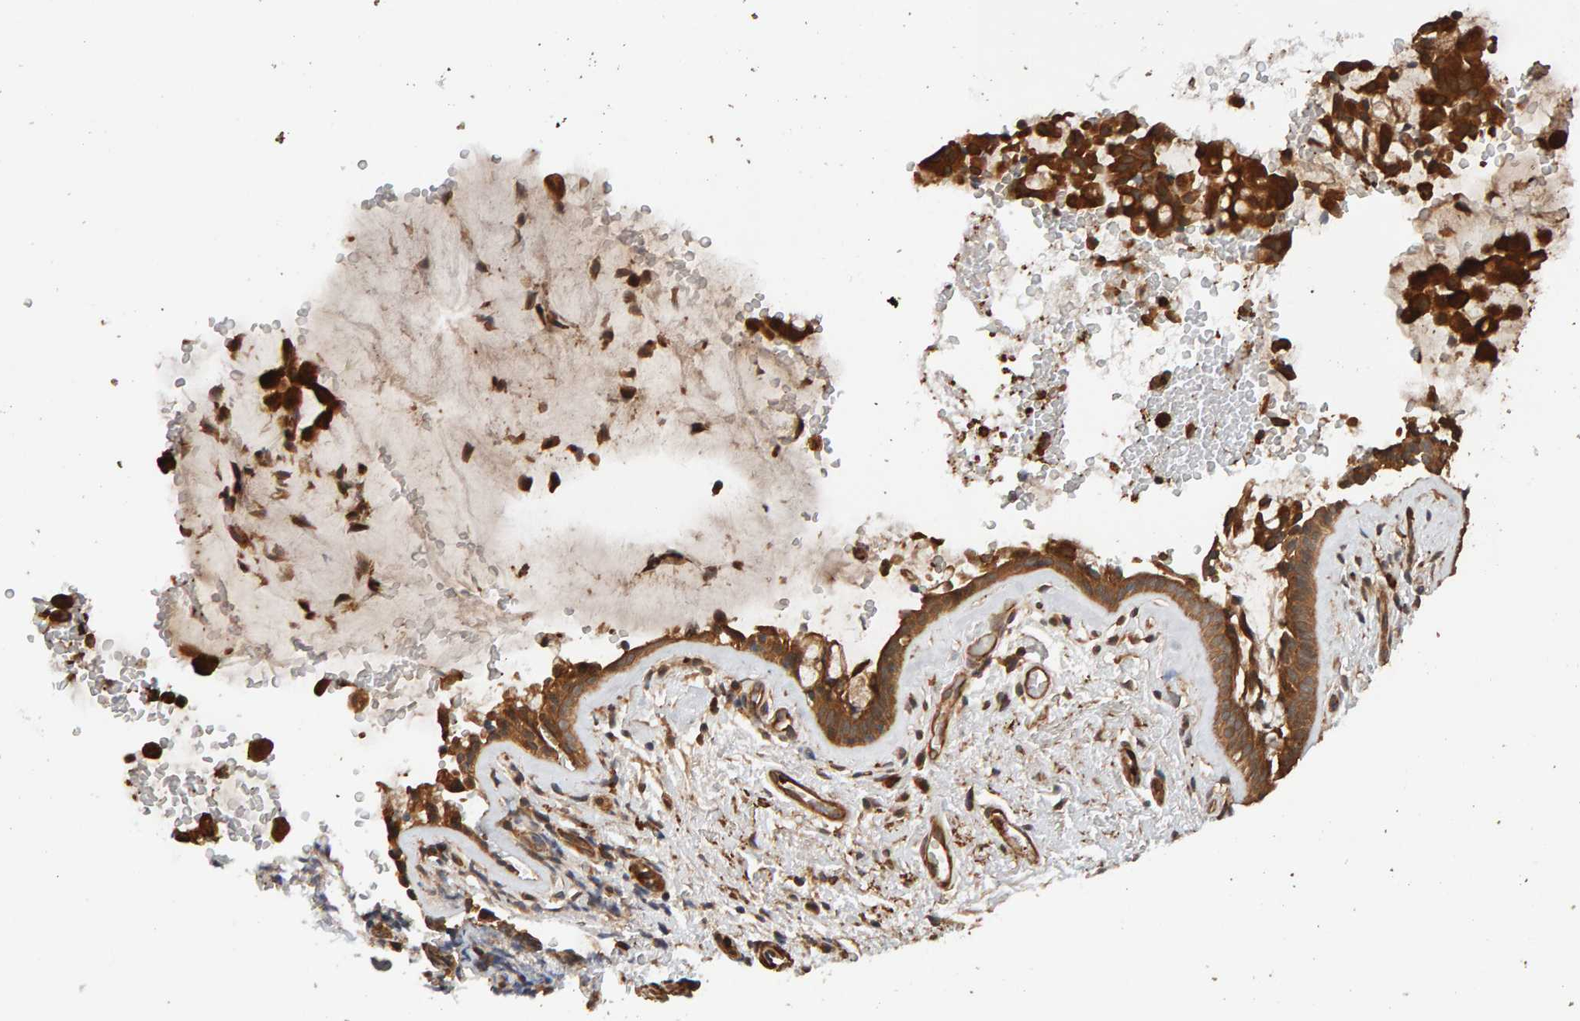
{"staining": {"intensity": "strong", "quantity": ">75%", "location": "cytoplasmic/membranous"}, "tissue": "bronchus", "cell_type": "Respiratory epithelial cells", "image_type": "normal", "snomed": [{"axis": "morphology", "description": "Normal tissue, NOS"}, {"axis": "topography", "description": "Cartilage tissue"}, {"axis": "topography", "description": "Bronchus"}], "caption": "Immunohistochemistry staining of normal bronchus, which exhibits high levels of strong cytoplasmic/membranous positivity in approximately >75% of respiratory epithelial cells indicating strong cytoplasmic/membranous protein positivity. The staining was performed using DAB (brown) for protein detection and nuclei were counterstained in hematoxylin (blue).", "gene": "SYNRG", "patient": {"sex": "female", "age": 53}}